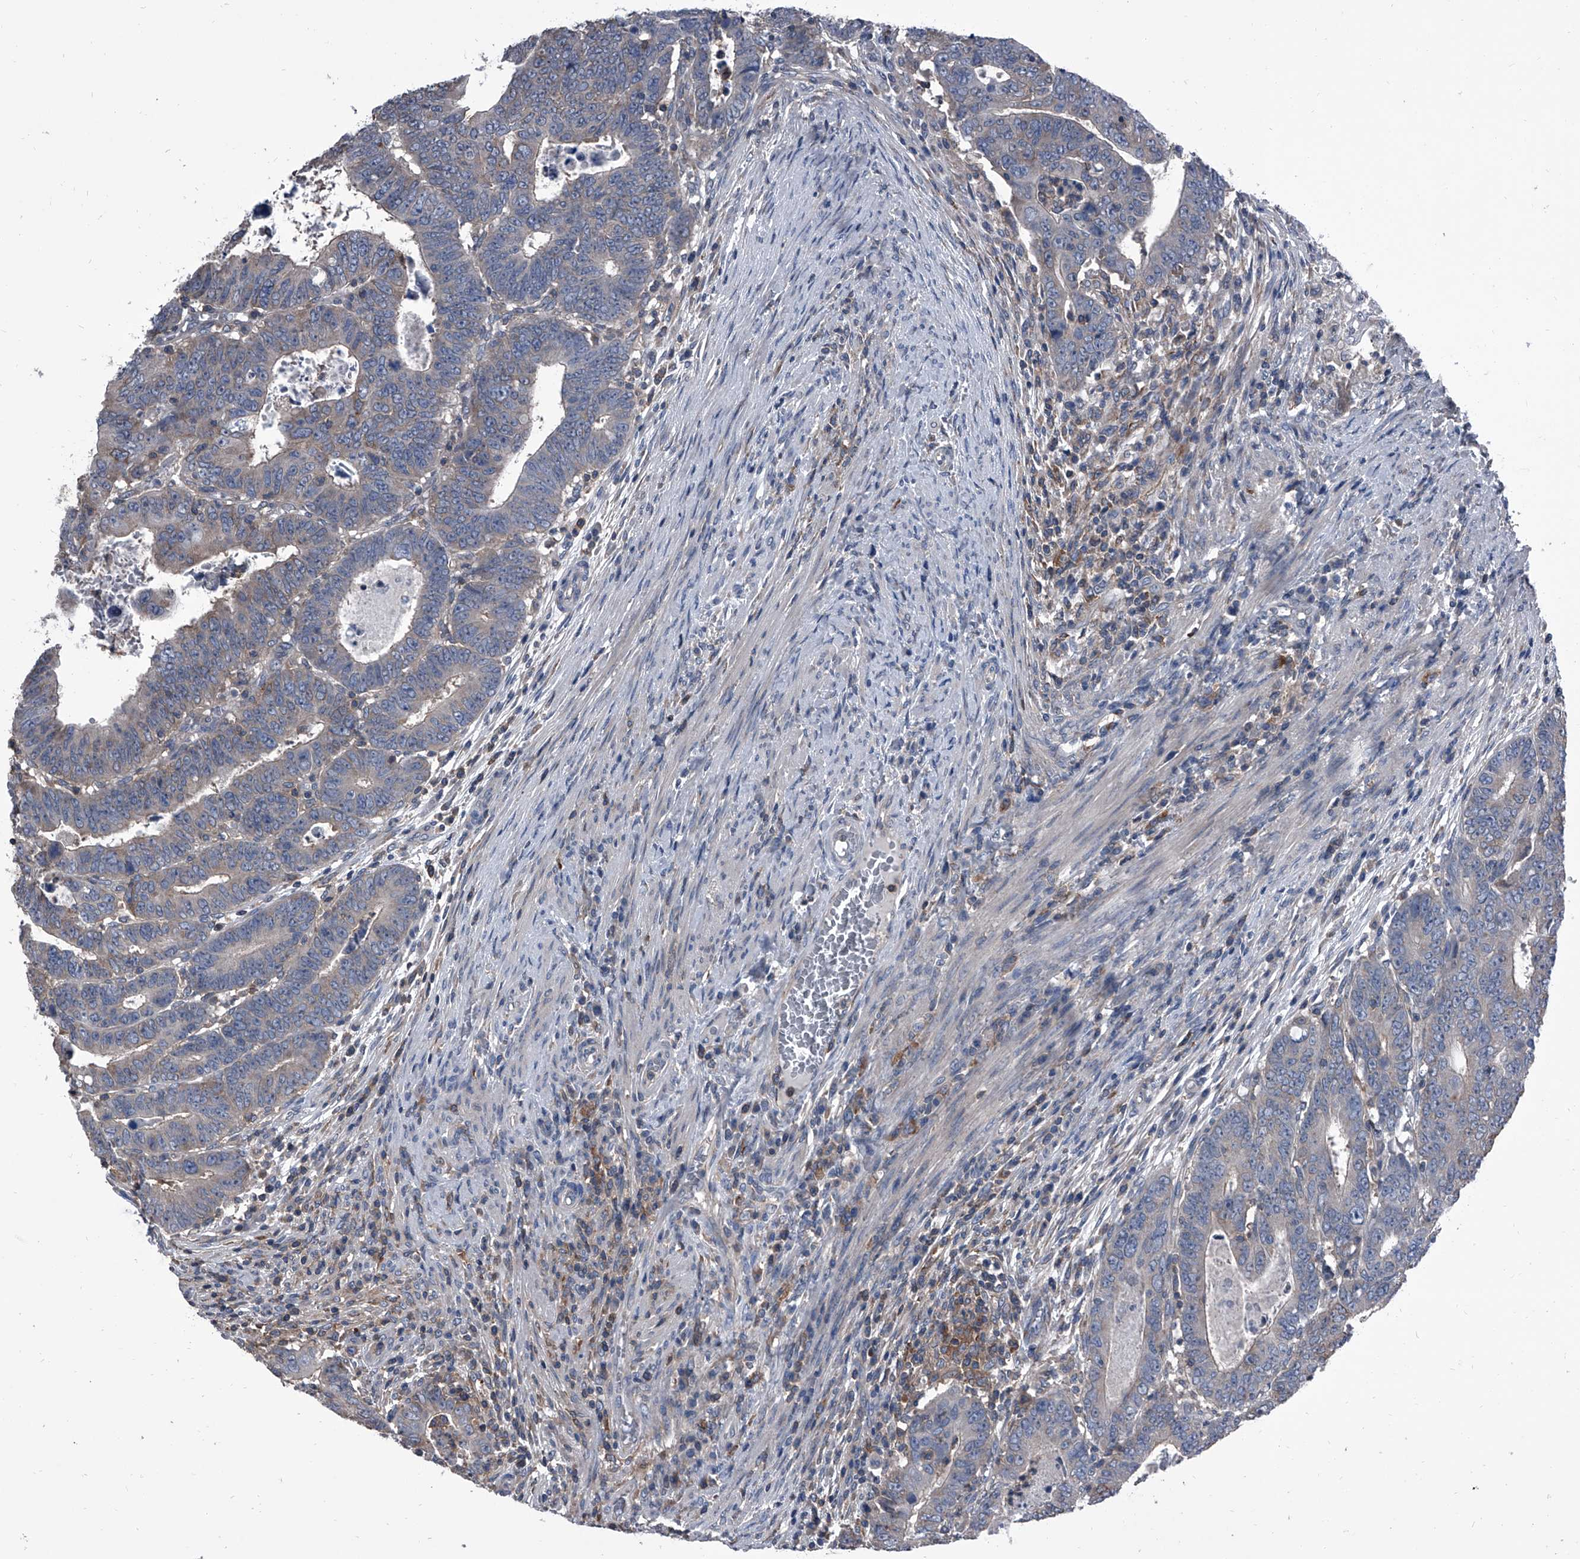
{"staining": {"intensity": "negative", "quantity": "none", "location": "none"}, "tissue": "colorectal cancer", "cell_type": "Tumor cells", "image_type": "cancer", "snomed": [{"axis": "morphology", "description": "Normal tissue, NOS"}, {"axis": "morphology", "description": "Adenocarcinoma, NOS"}, {"axis": "topography", "description": "Rectum"}], "caption": "DAB (3,3'-diaminobenzidine) immunohistochemical staining of human colorectal cancer (adenocarcinoma) displays no significant expression in tumor cells.", "gene": "PIP5K1A", "patient": {"sex": "female", "age": 65}}